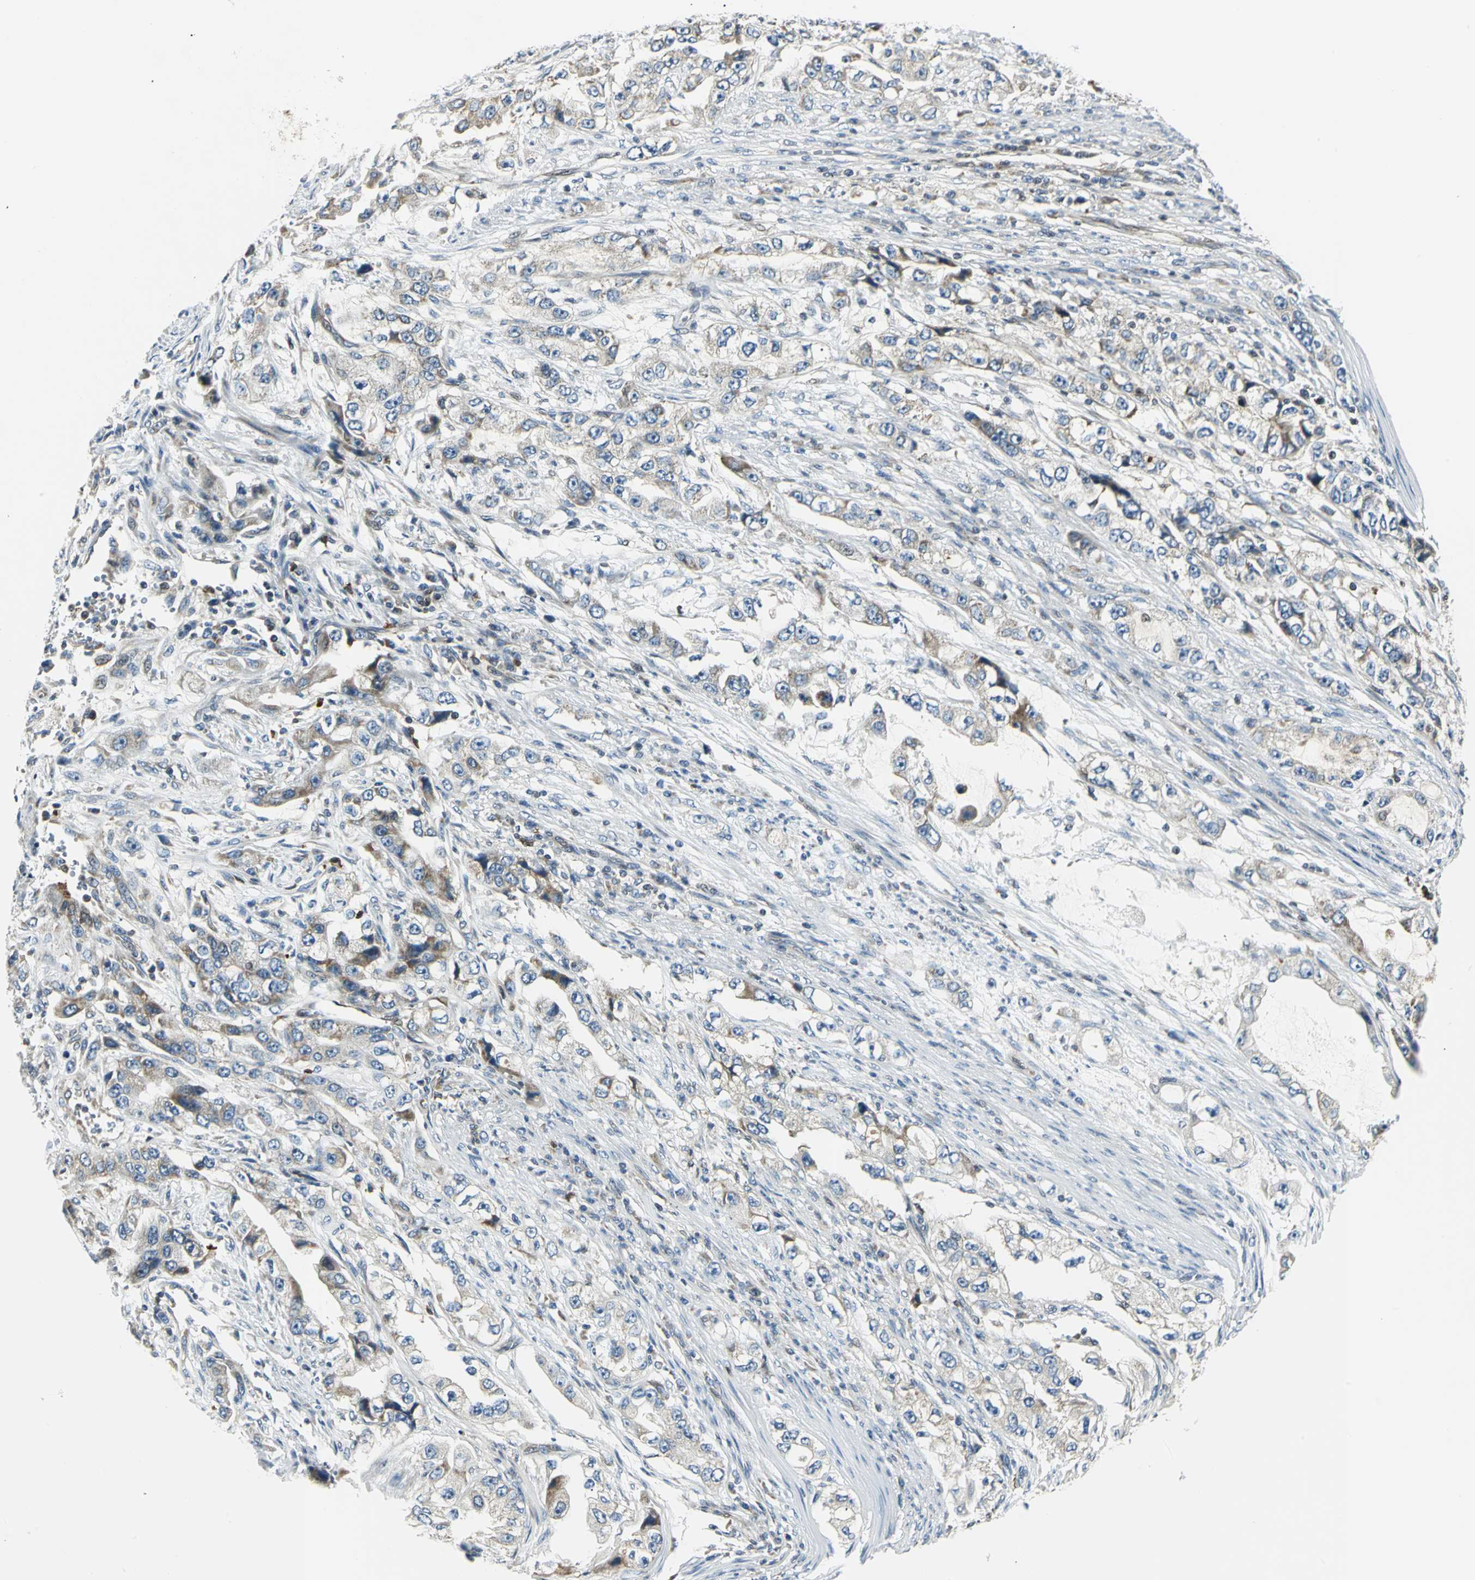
{"staining": {"intensity": "moderate", "quantity": "25%-75%", "location": "cytoplasmic/membranous"}, "tissue": "stomach cancer", "cell_type": "Tumor cells", "image_type": "cancer", "snomed": [{"axis": "morphology", "description": "Adenocarcinoma, NOS"}, {"axis": "topography", "description": "Stomach, lower"}], "caption": "Immunohistochemistry (DAB) staining of human stomach cancer exhibits moderate cytoplasmic/membranous protein expression in about 25%-75% of tumor cells.", "gene": "USP40", "patient": {"sex": "female", "age": 93}}